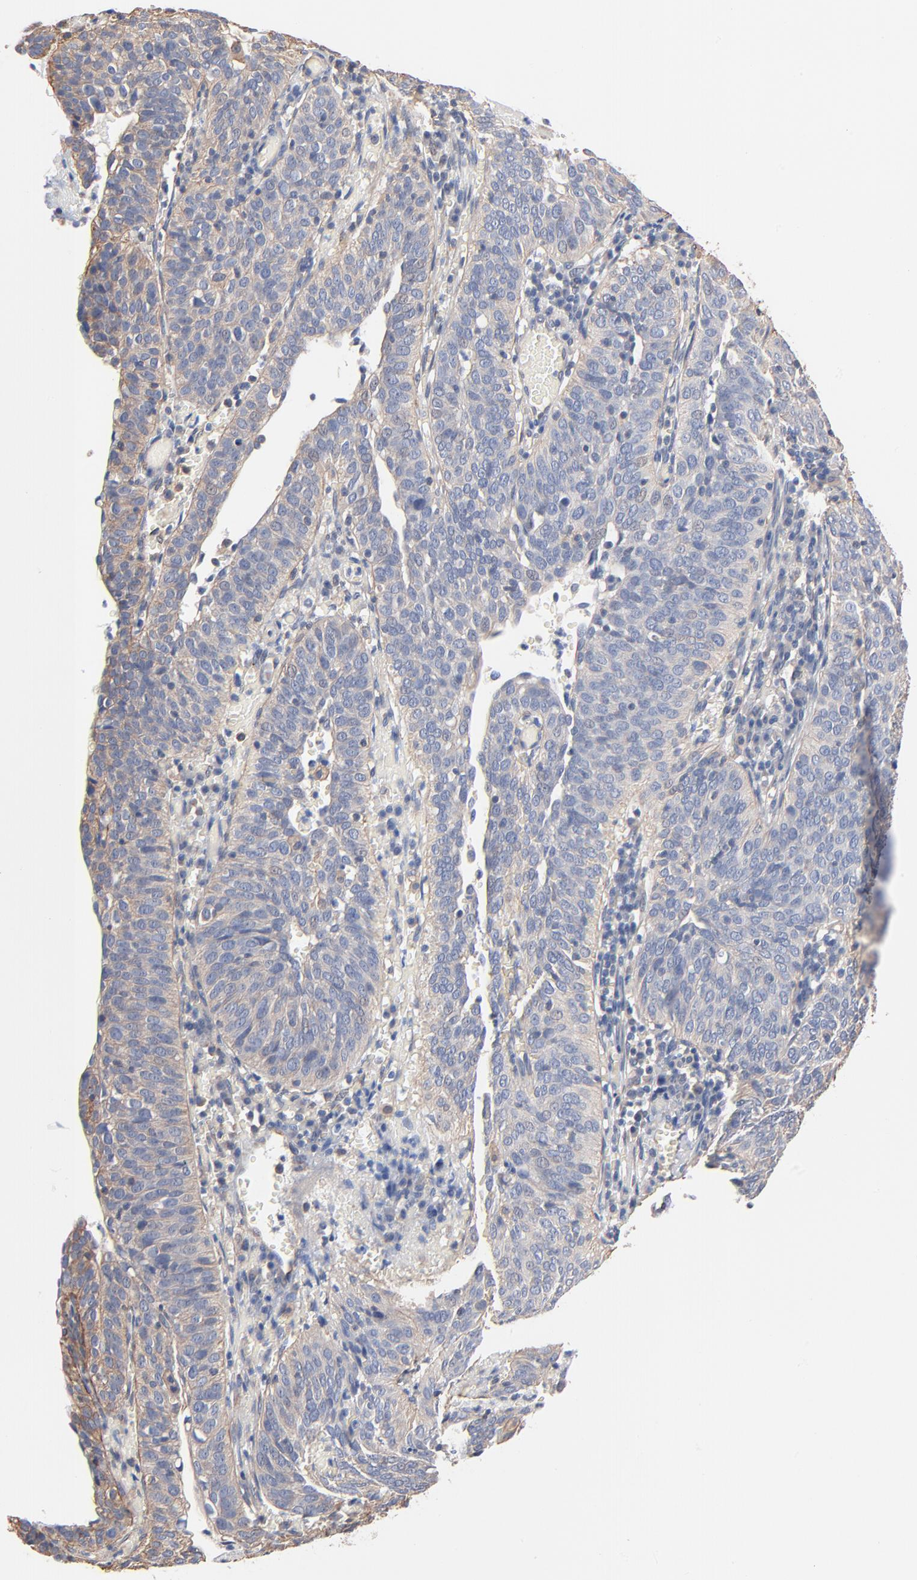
{"staining": {"intensity": "negative", "quantity": "none", "location": "none"}, "tissue": "cervical cancer", "cell_type": "Tumor cells", "image_type": "cancer", "snomed": [{"axis": "morphology", "description": "Squamous cell carcinoma, NOS"}, {"axis": "topography", "description": "Cervix"}], "caption": "Immunohistochemical staining of human cervical cancer (squamous cell carcinoma) displays no significant staining in tumor cells.", "gene": "ABCD4", "patient": {"sex": "female", "age": 39}}